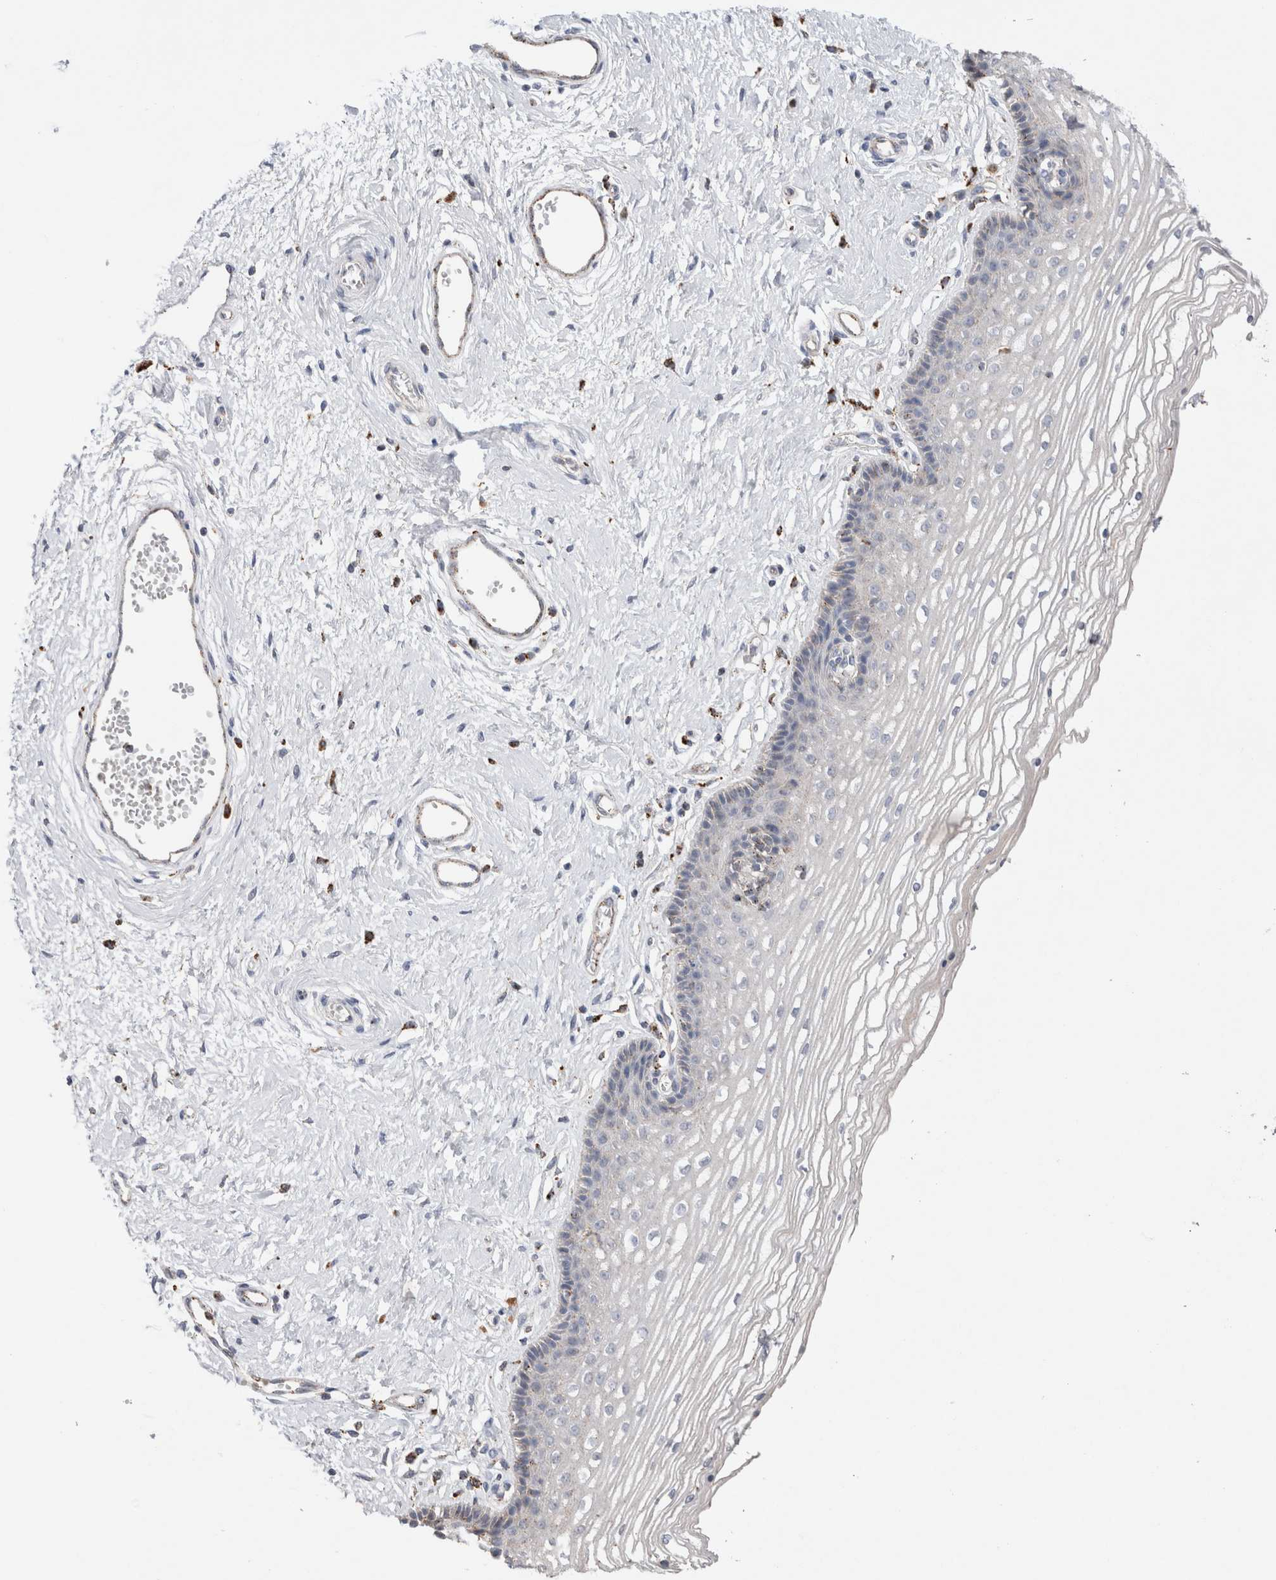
{"staining": {"intensity": "moderate", "quantity": "<25%", "location": "cytoplasmic/membranous"}, "tissue": "vagina", "cell_type": "Squamous epithelial cells", "image_type": "normal", "snomed": [{"axis": "morphology", "description": "Normal tissue, NOS"}, {"axis": "topography", "description": "Vagina"}], "caption": "Protein staining by immunohistochemistry (IHC) shows moderate cytoplasmic/membranous expression in about <25% of squamous epithelial cells in benign vagina.", "gene": "CTSA", "patient": {"sex": "female", "age": 46}}